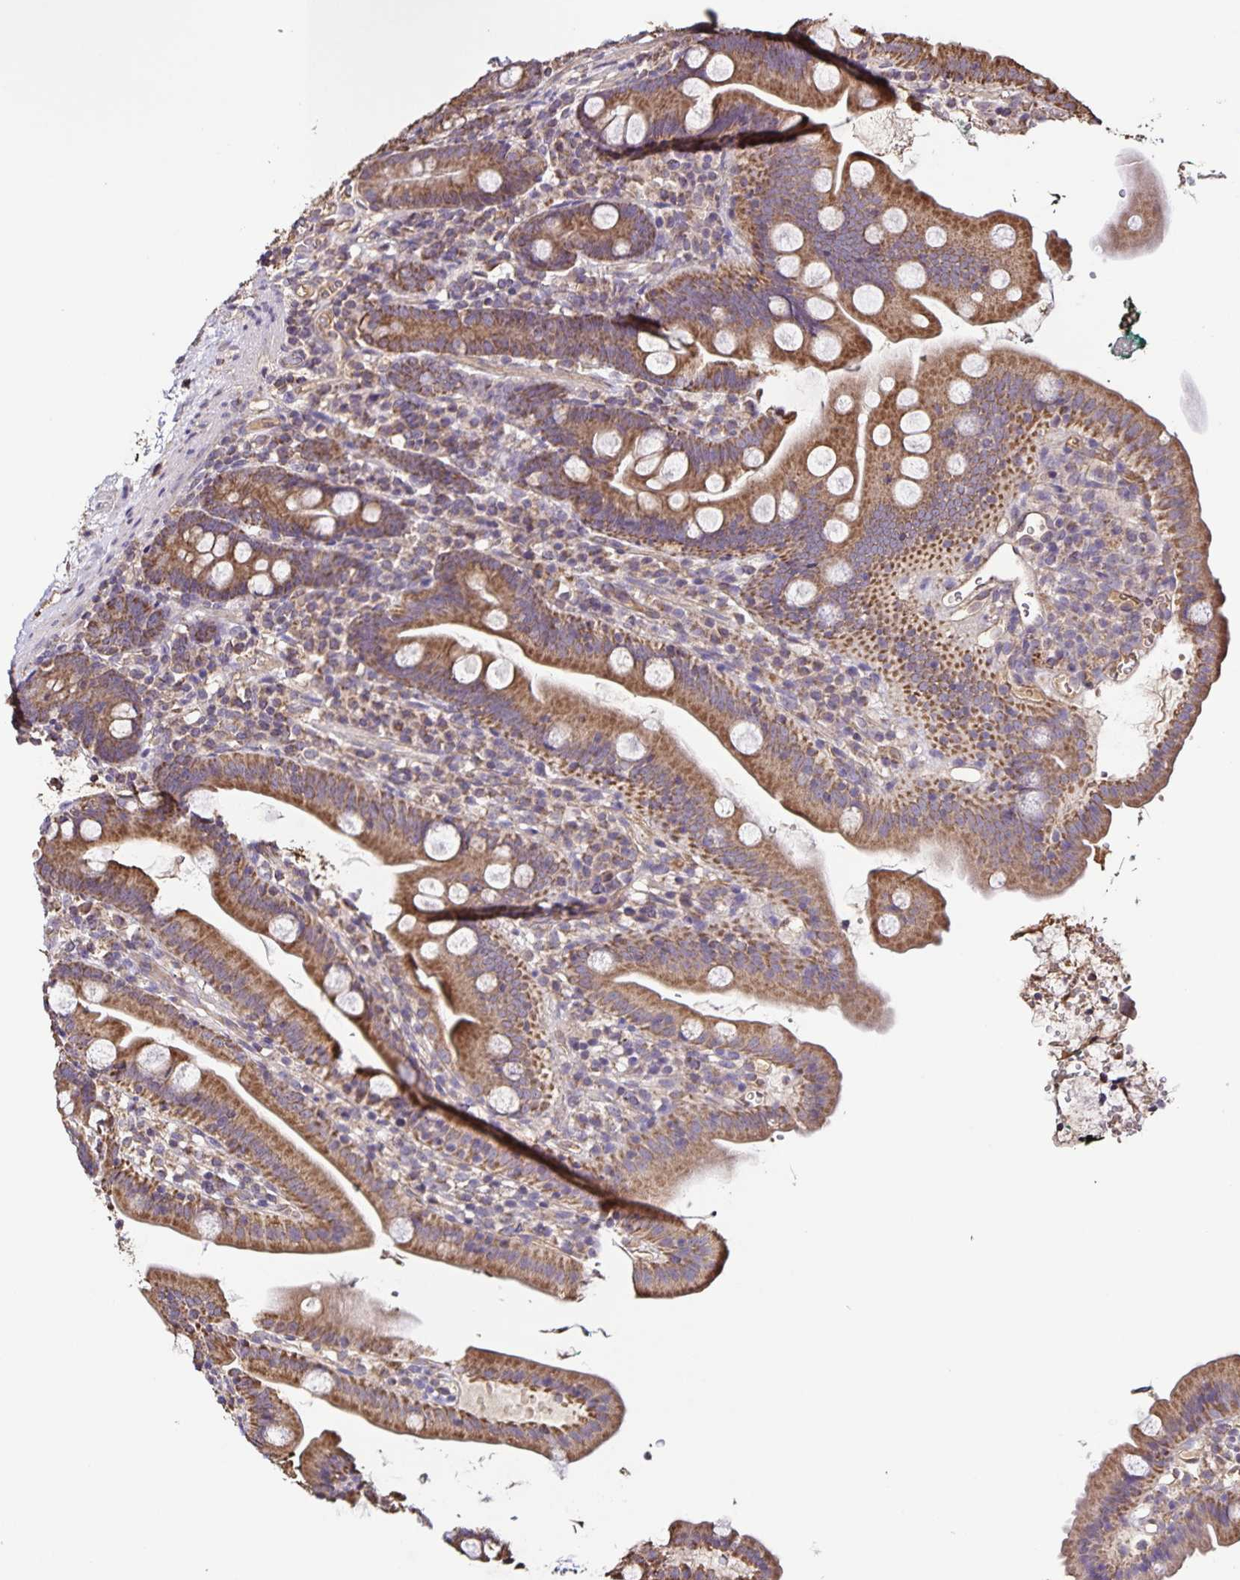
{"staining": {"intensity": "strong", "quantity": ">75%", "location": "cytoplasmic/membranous"}, "tissue": "duodenum", "cell_type": "Glandular cells", "image_type": "normal", "snomed": [{"axis": "morphology", "description": "Normal tissue, NOS"}, {"axis": "topography", "description": "Duodenum"}], "caption": "Immunohistochemical staining of benign duodenum demonstrates >75% levels of strong cytoplasmic/membranous protein positivity in approximately >75% of glandular cells.", "gene": "MAN1A1", "patient": {"sex": "female", "age": 67}}